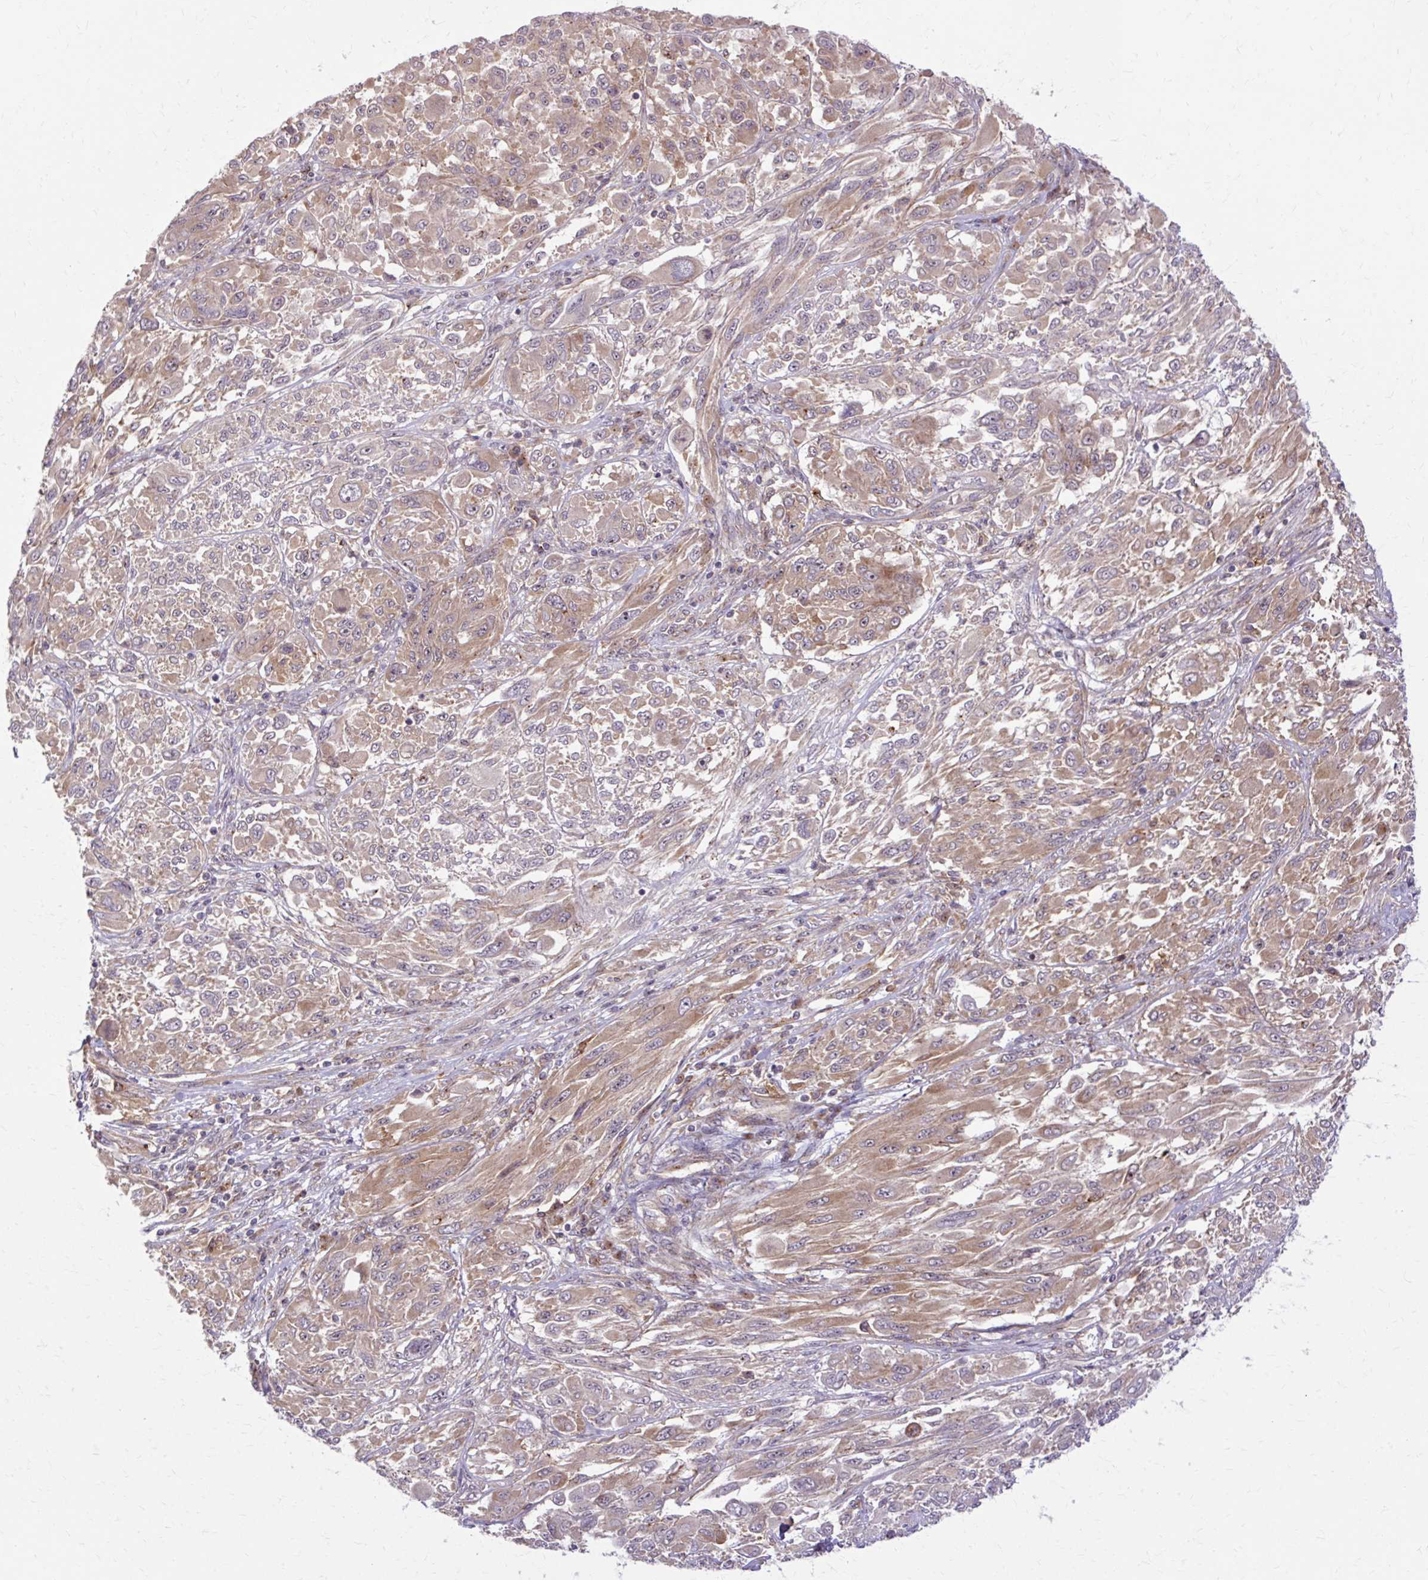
{"staining": {"intensity": "moderate", "quantity": ">75%", "location": "cytoplasmic/membranous"}, "tissue": "melanoma", "cell_type": "Tumor cells", "image_type": "cancer", "snomed": [{"axis": "morphology", "description": "Malignant melanoma, NOS"}, {"axis": "topography", "description": "Skin"}], "caption": "Protein expression analysis of melanoma shows moderate cytoplasmic/membranous positivity in about >75% of tumor cells. The protein is stained brown, and the nuclei are stained in blue (DAB (3,3'-diaminobenzidine) IHC with brightfield microscopy, high magnification).", "gene": "MZT2B", "patient": {"sex": "female", "age": 91}}